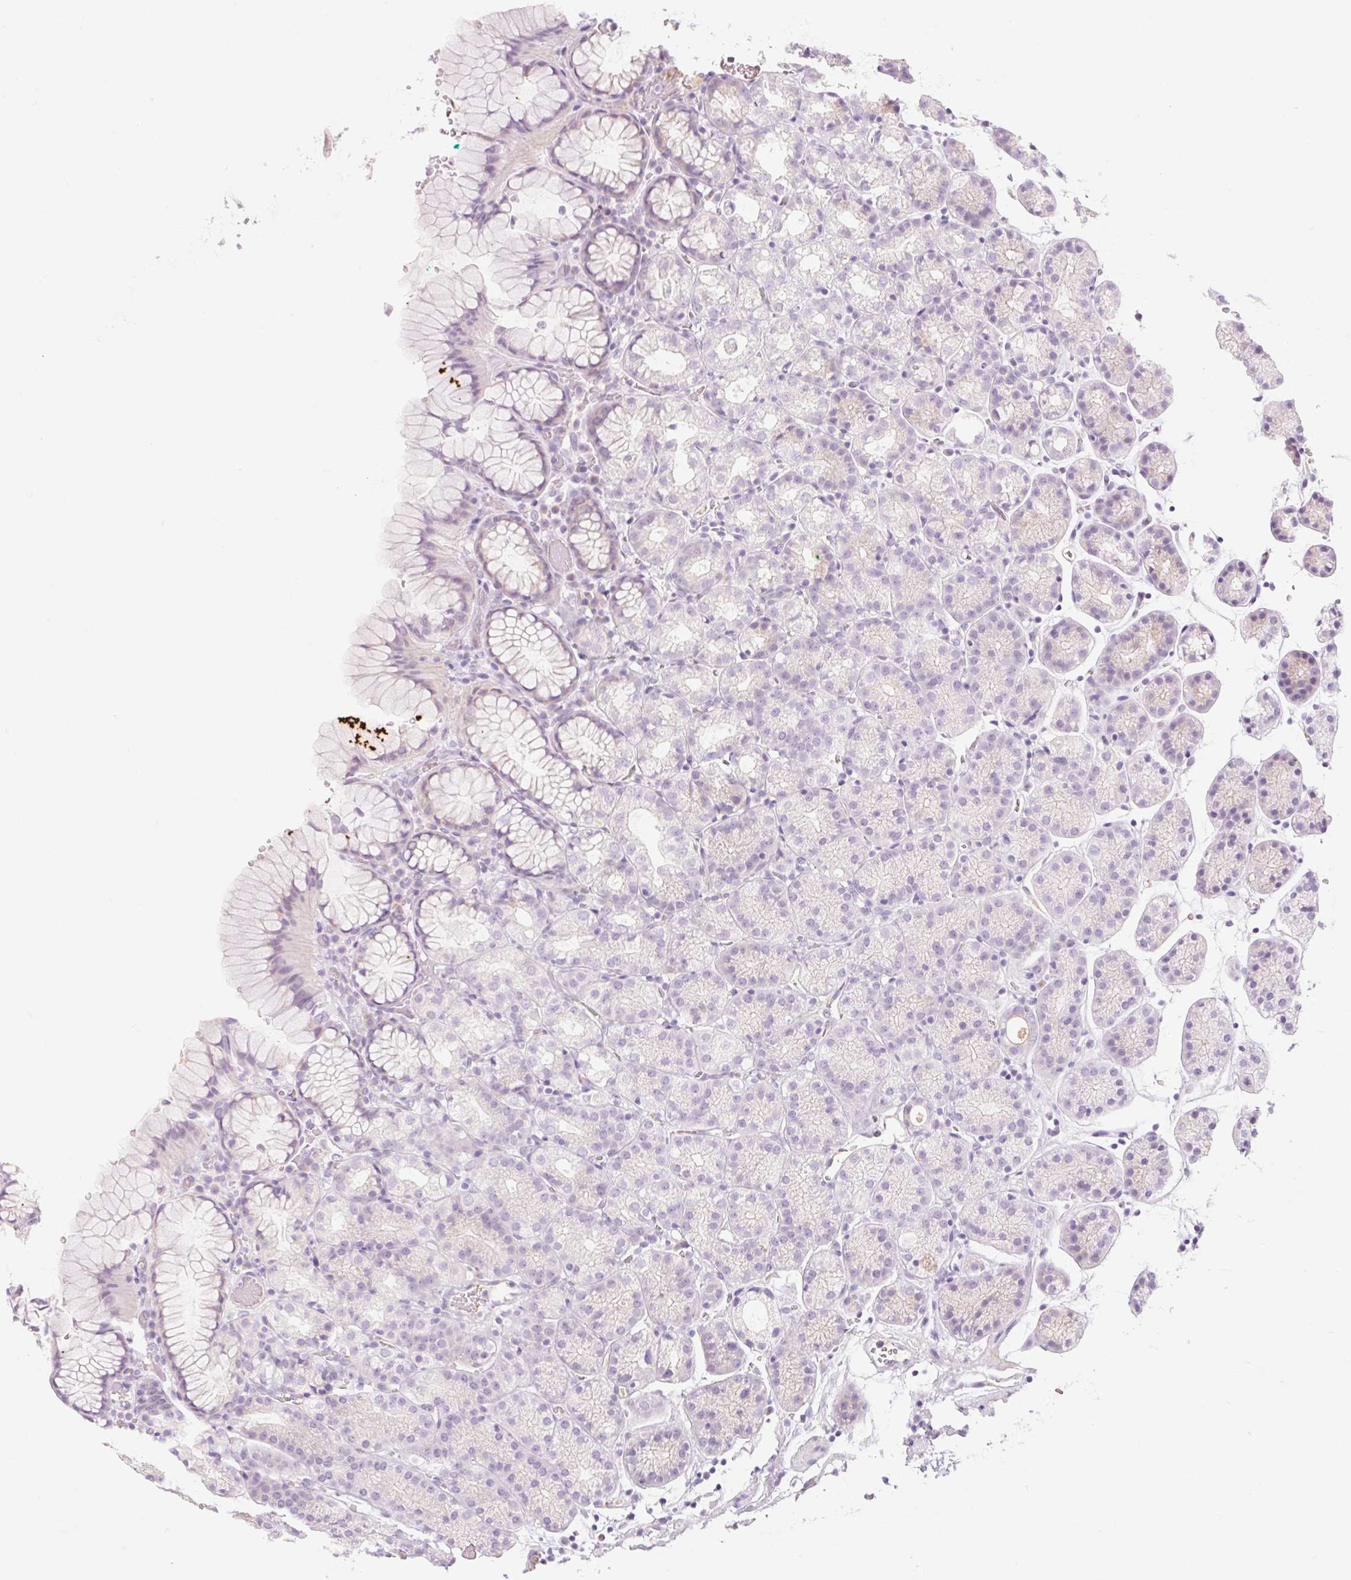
{"staining": {"intensity": "negative", "quantity": "none", "location": "none"}, "tissue": "stomach", "cell_type": "Glandular cells", "image_type": "normal", "snomed": [{"axis": "morphology", "description": "Normal tissue, NOS"}, {"axis": "topography", "description": "Stomach, upper"}], "caption": "A histopathology image of human stomach is negative for staining in glandular cells. (Stains: DAB (3,3'-diaminobenzidine) IHC with hematoxylin counter stain, Microscopy: brightfield microscopy at high magnification).", "gene": "TAF1L", "patient": {"sex": "female", "age": 81}}